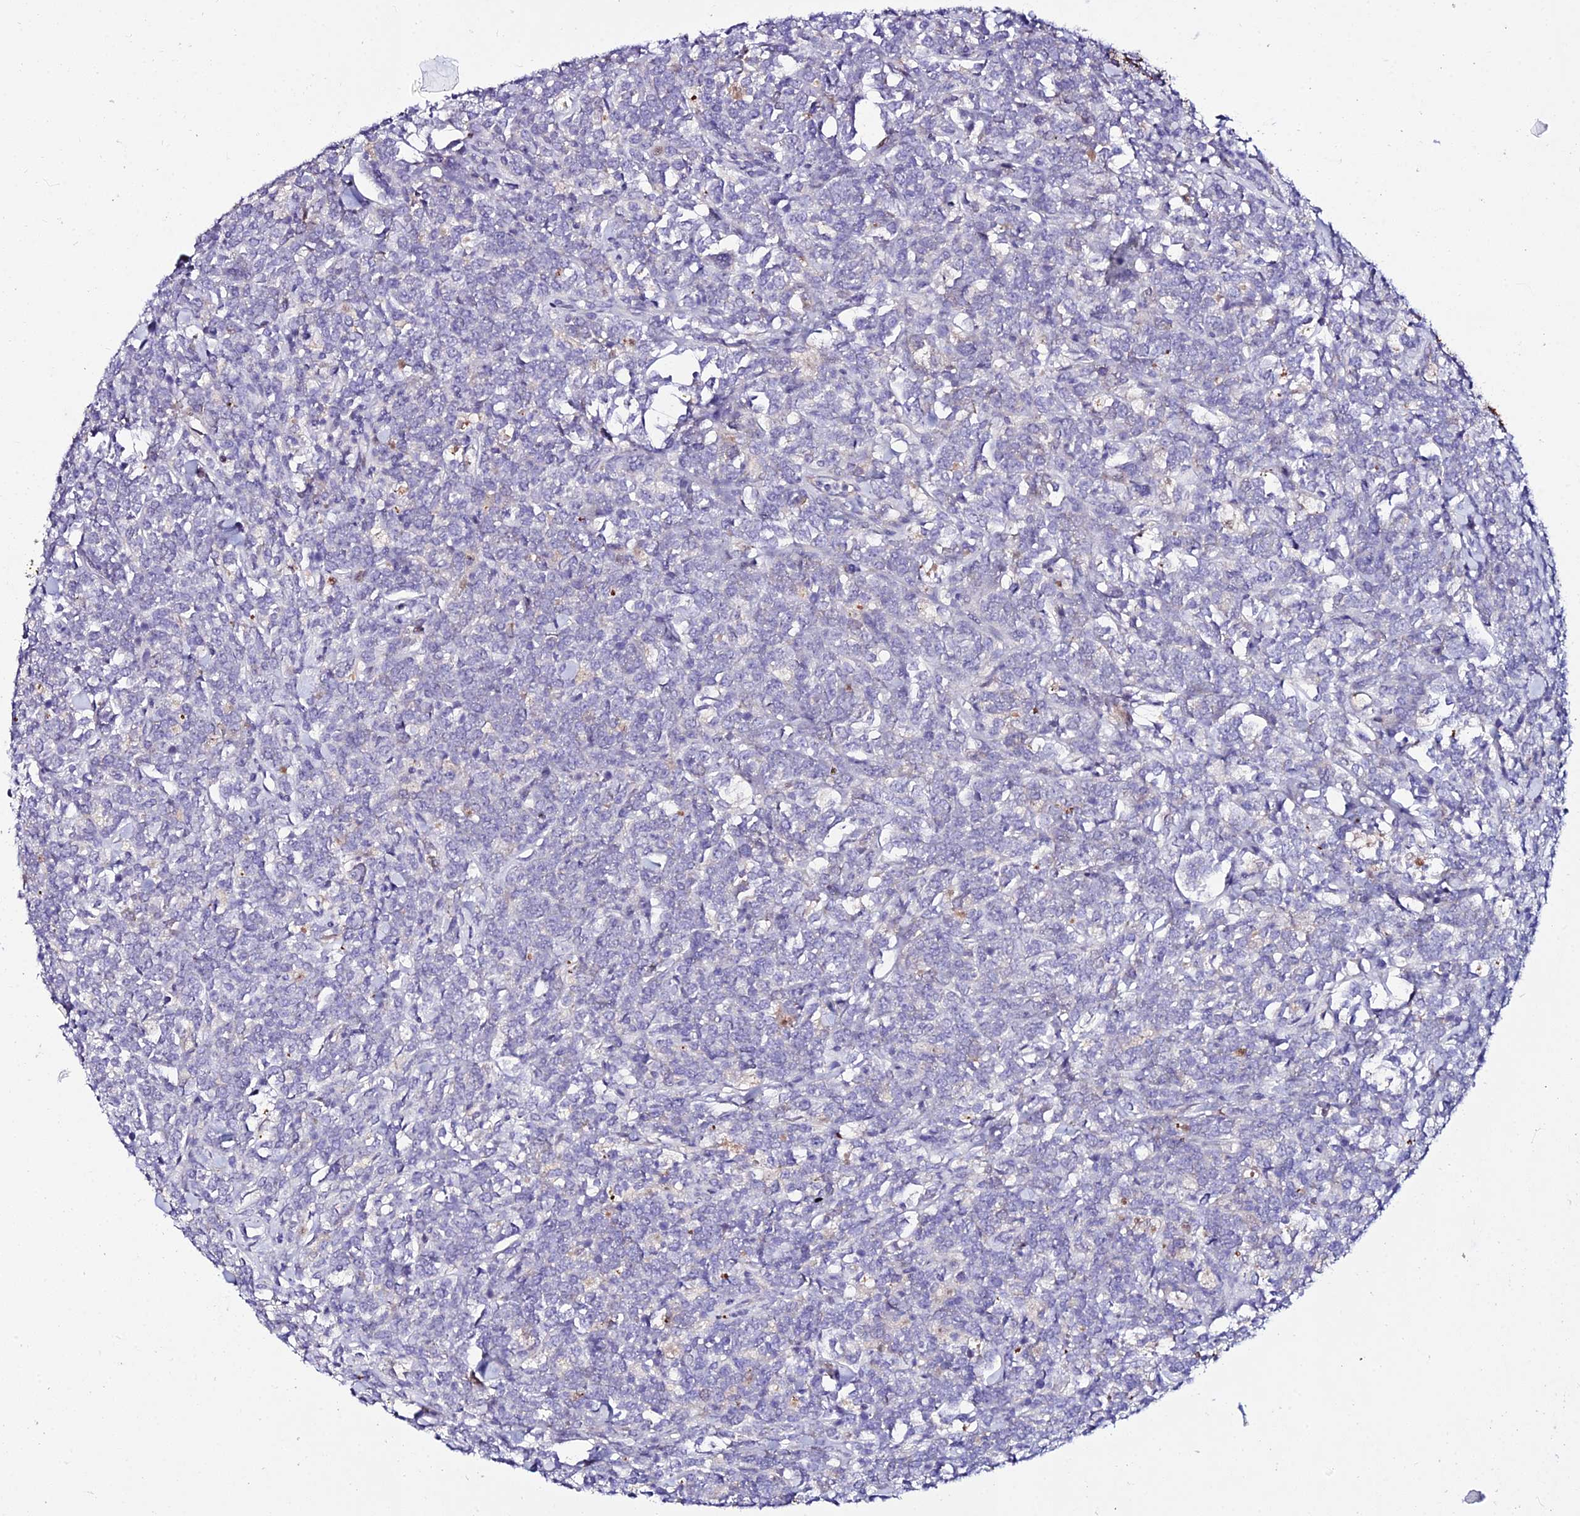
{"staining": {"intensity": "negative", "quantity": "none", "location": "none"}, "tissue": "lymphoma", "cell_type": "Tumor cells", "image_type": "cancer", "snomed": [{"axis": "morphology", "description": "Malignant lymphoma, non-Hodgkin's type, High grade"}, {"axis": "topography", "description": "Small intestine"}], "caption": "Immunohistochemical staining of human malignant lymphoma, non-Hodgkin's type (high-grade) shows no significant positivity in tumor cells.", "gene": "DEFB132", "patient": {"sex": "male", "age": 8}}